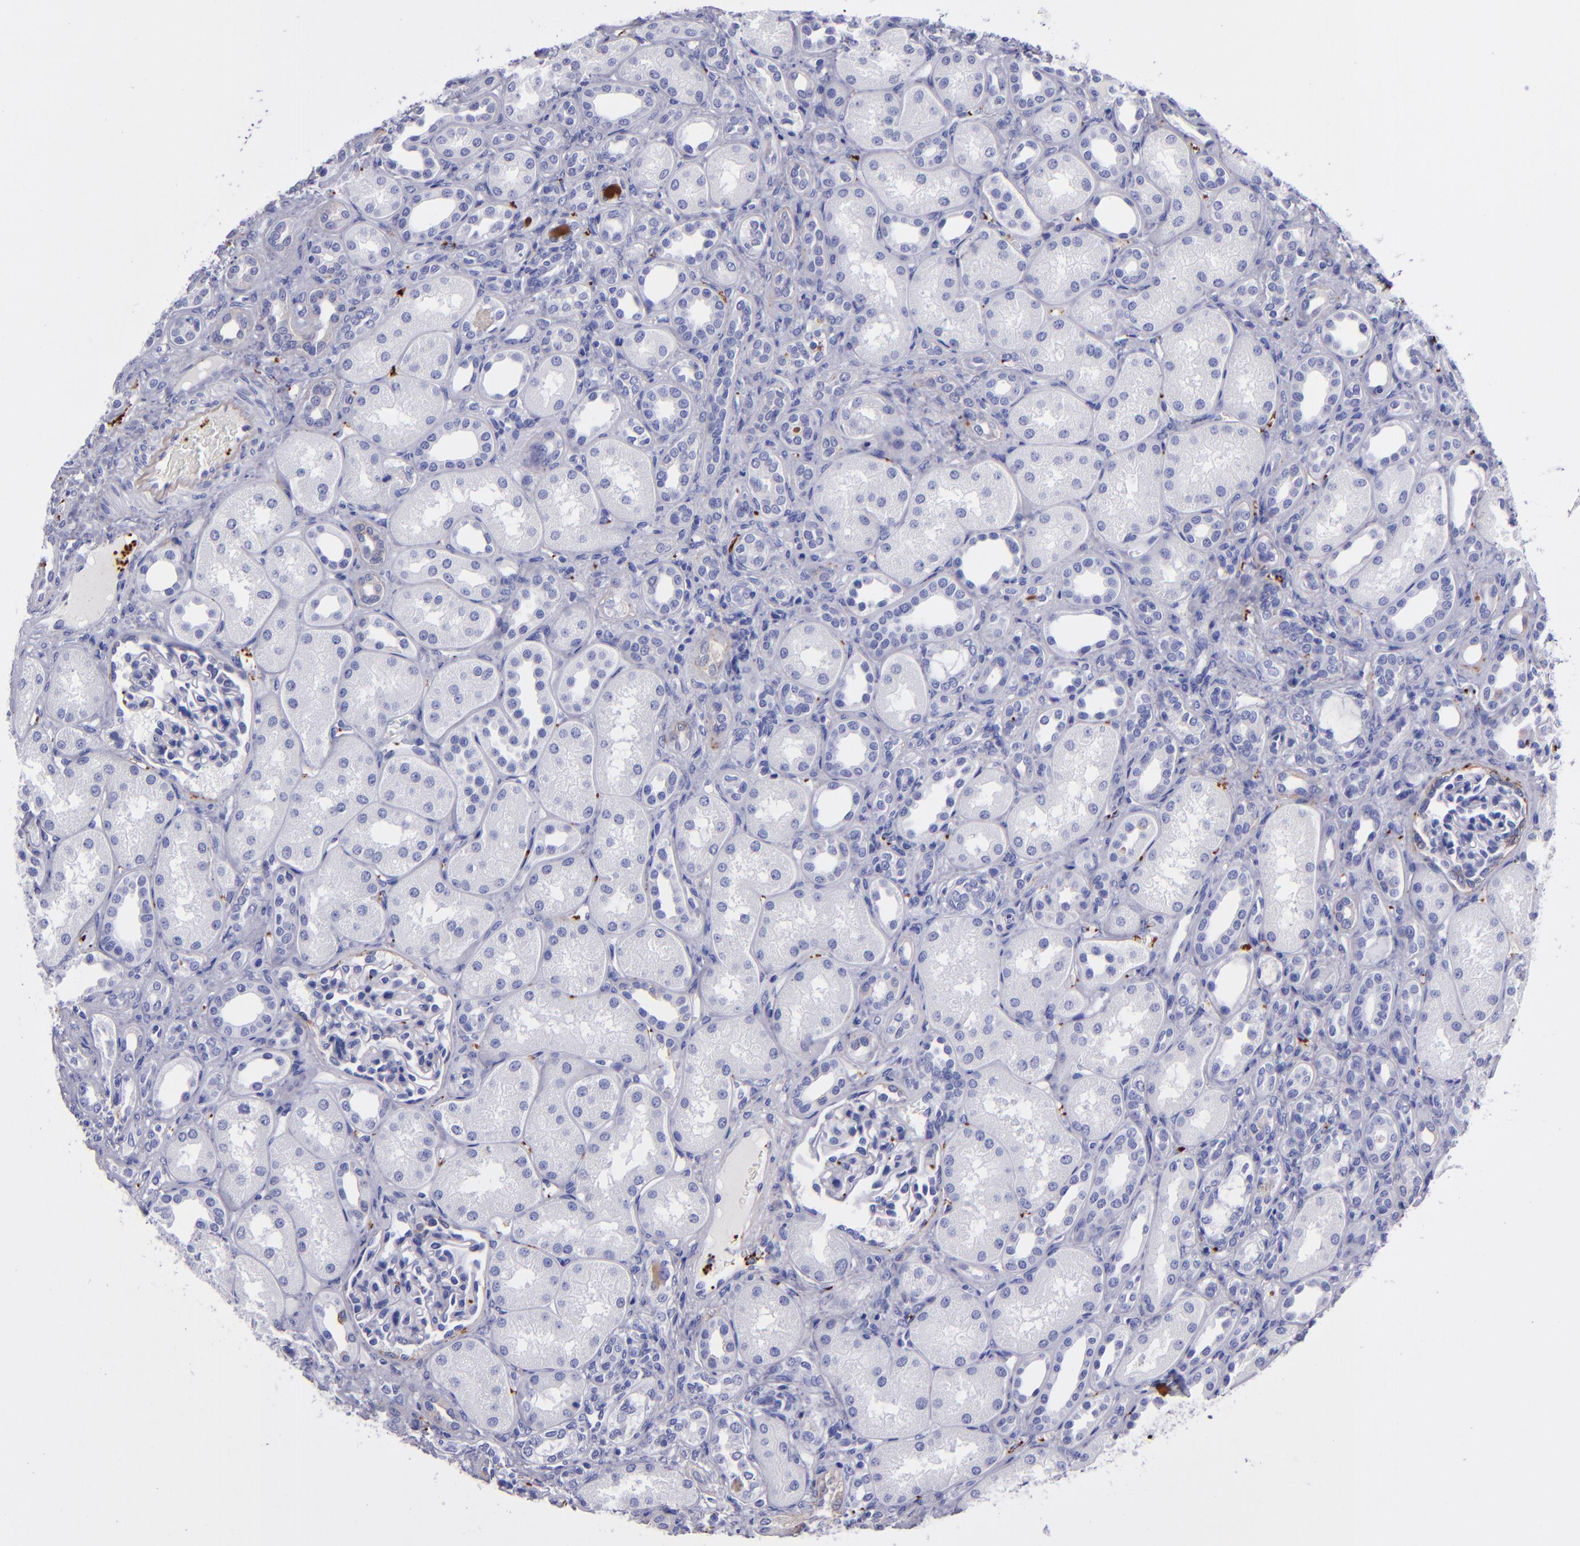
{"staining": {"intensity": "negative", "quantity": "none", "location": "none"}, "tissue": "kidney", "cell_type": "Cells in glomeruli", "image_type": "normal", "snomed": [{"axis": "morphology", "description": "Normal tissue, NOS"}, {"axis": "topography", "description": "Kidney"}], "caption": "The IHC image has no significant expression in cells in glomeruli of kidney. (DAB immunohistochemistry visualized using brightfield microscopy, high magnification).", "gene": "EFCAB13", "patient": {"sex": "male", "age": 7}}